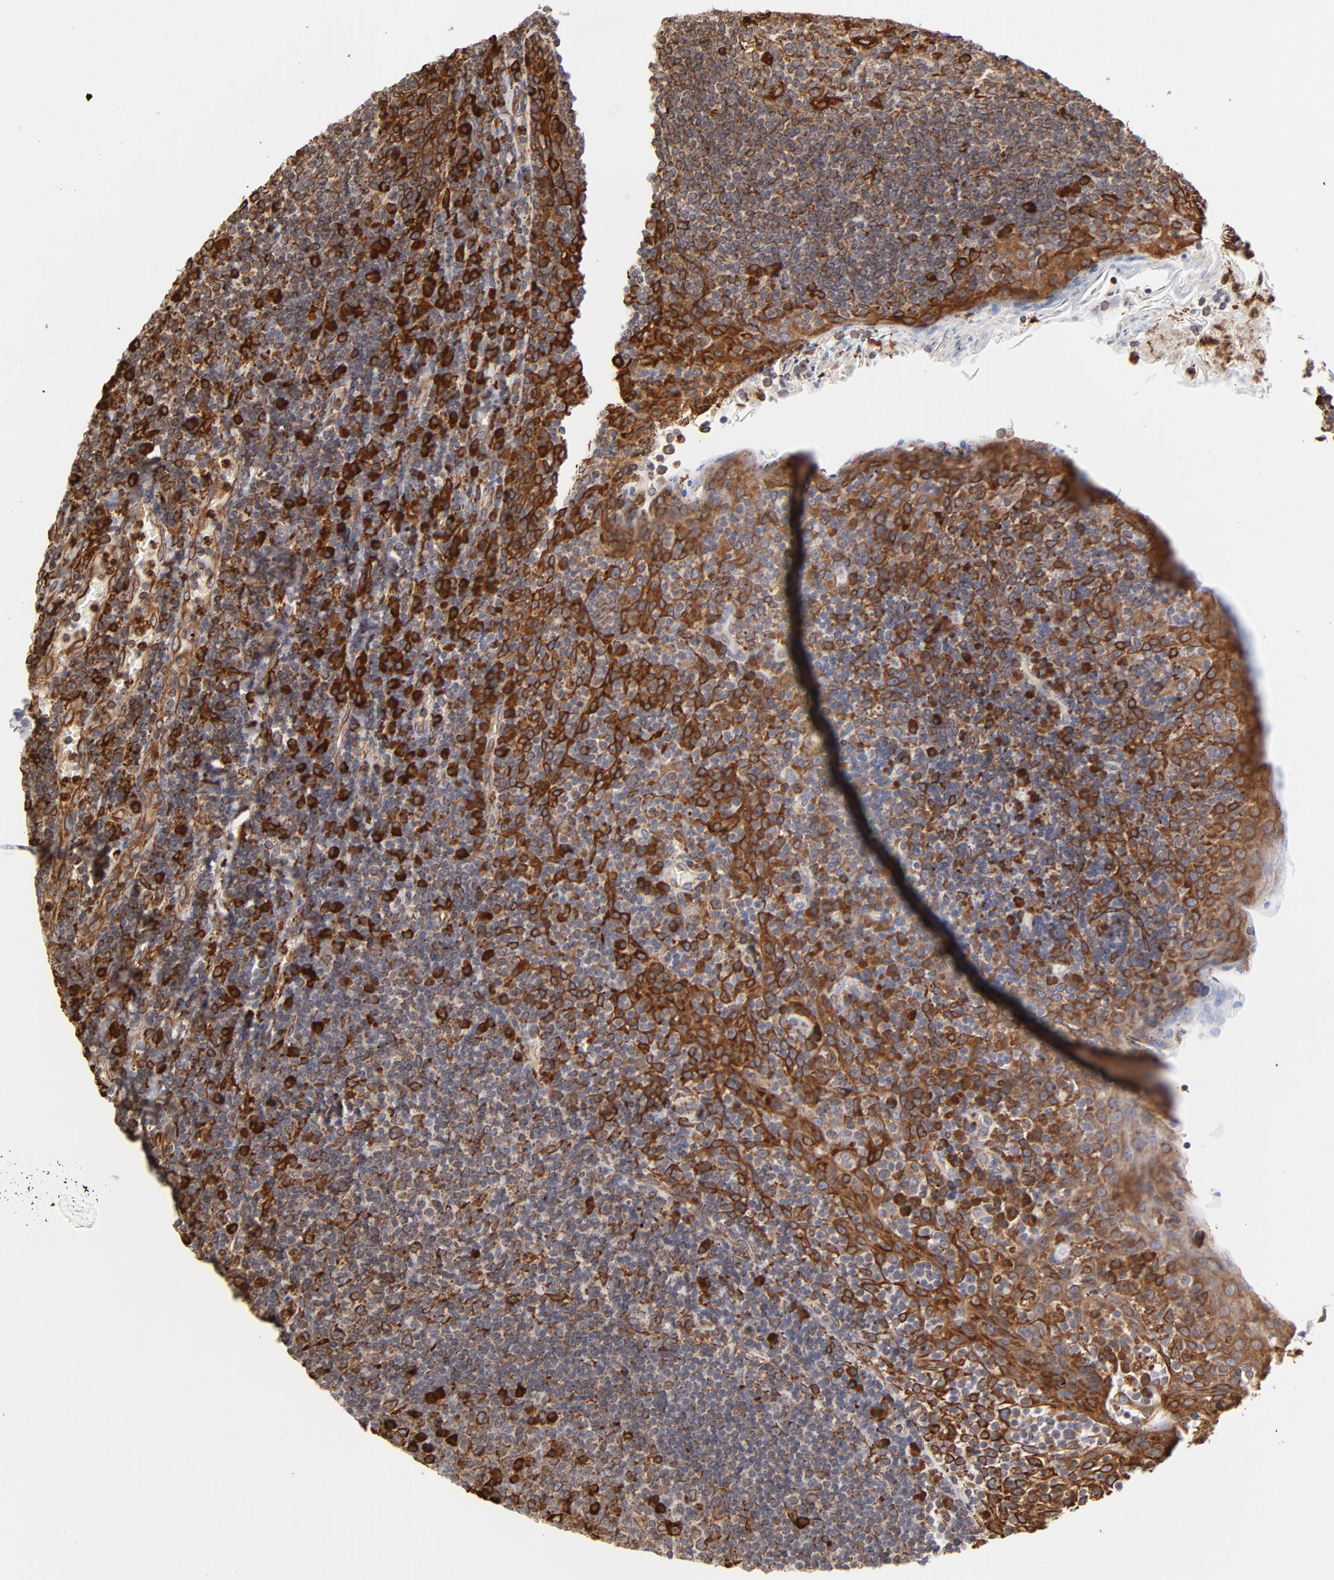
{"staining": {"intensity": "strong", "quantity": "<25%", "location": "cytoplasmic/membranous"}, "tissue": "tonsil", "cell_type": "Germinal center cells", "image_type": "normal", "snomed": [{"axis": "morphology", "description": "Normal tissue, NOS"}, {"axis": "topography", "description": "Tonsil"}], "caption": "The micrograph demonstrates staining of unremarkable tonsil, revealing strong cytoplasmic/membranous protein positivity (brown color) within germinal center cells.", "gene": "CANX", "patient": {"sex": "male", "age": 17}}